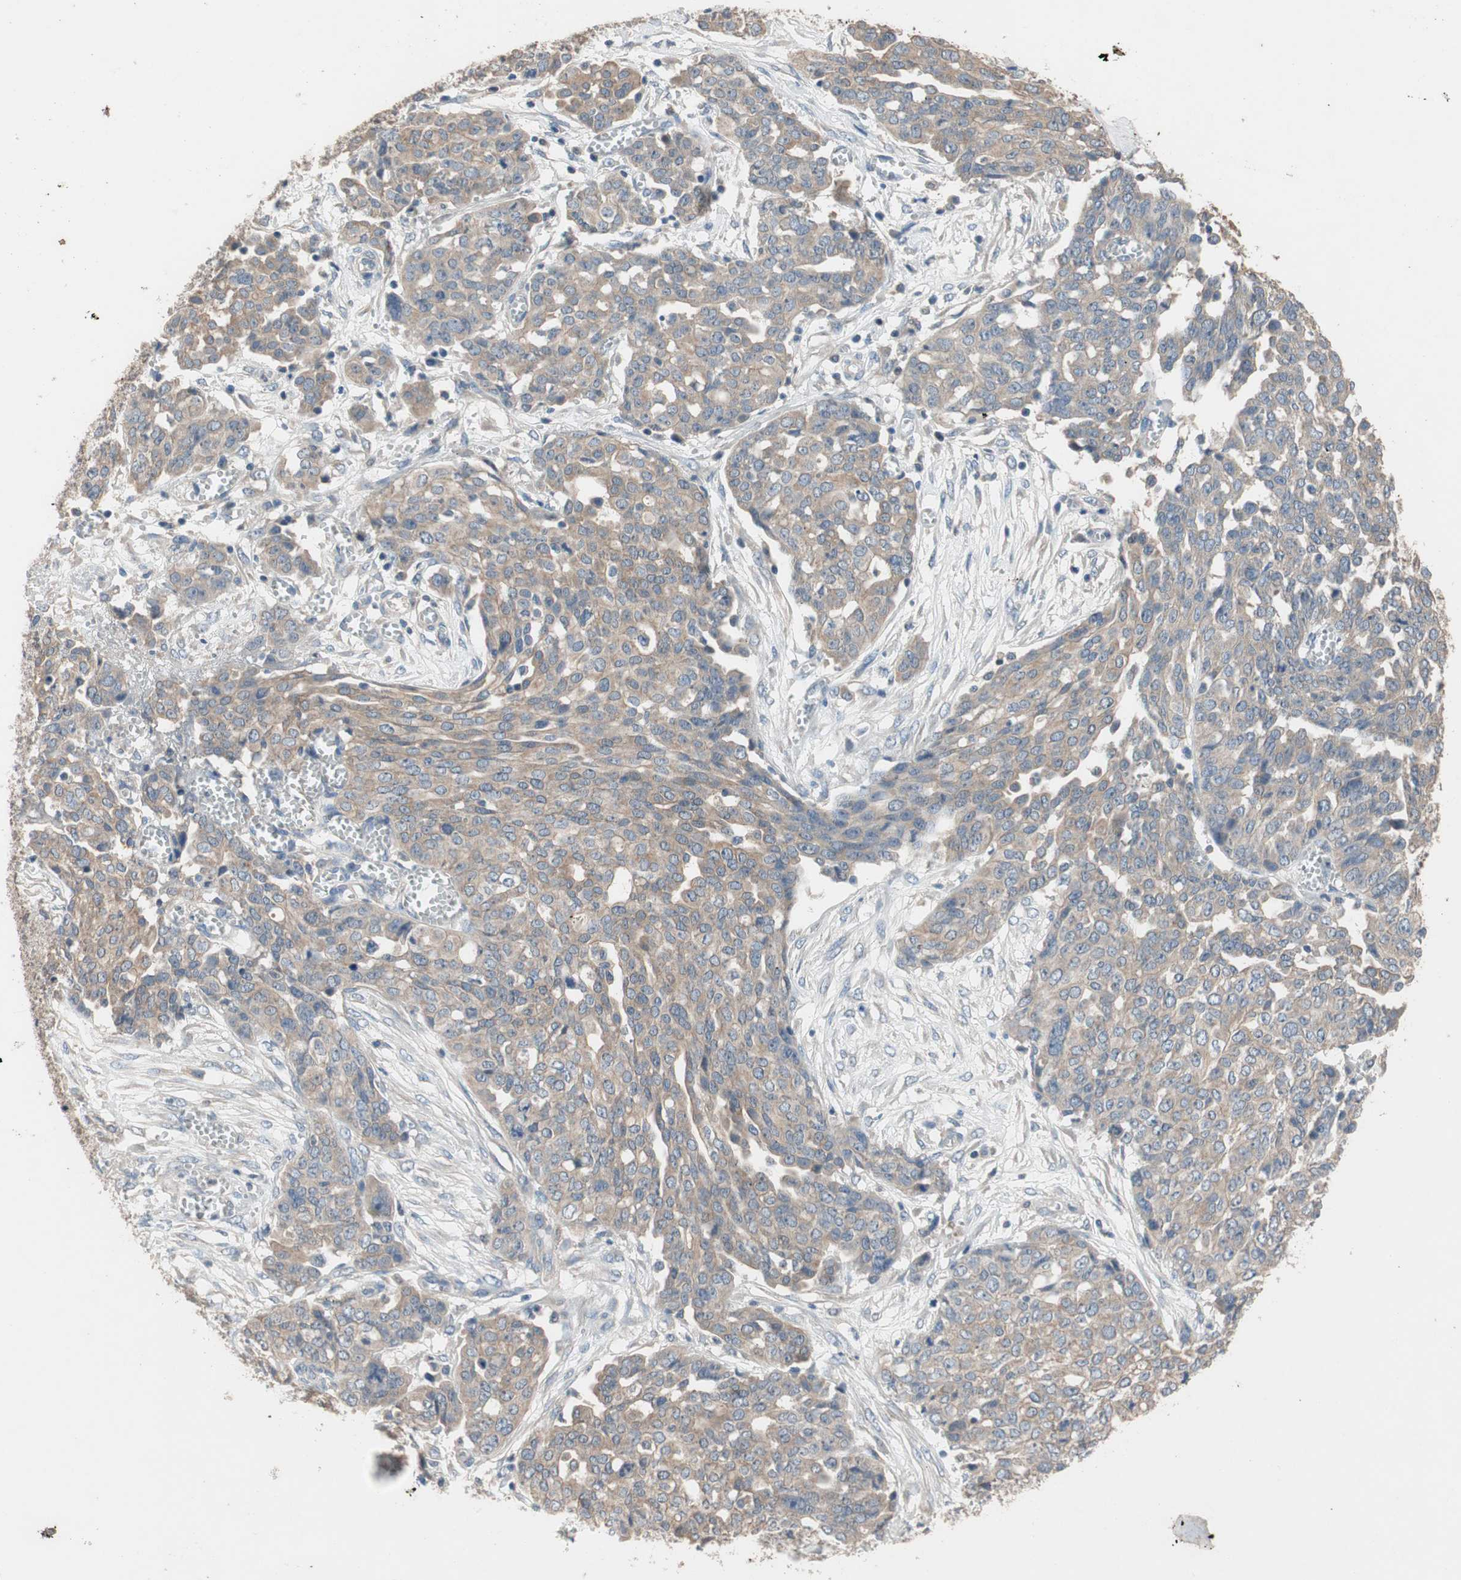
{"staining": {"intensity": "weak", "quantity": ">75%", "location": "cytoplasmic/membranous"}, "tissue": "ovarian cancer", "cell_type": "Tumor cells", "image_type": "cancer", "snomed": [{"axis": "morphology", "description": "Cystadenocarcinoma, serous, NOS"}, {"axis": "topography", "description": "Soft tissue"}, {"axis": "topography", "description": "Ovary"}], "caption": "Protein expression by immunohistochemistry displays weak cytoplasmic/membranous staining in approximately >75% of tumor cells in ovarian cancer (serous cystadenocarcinoma).", "gene": "ADAP1", "patient": {"sex": "female", "age": 57}}